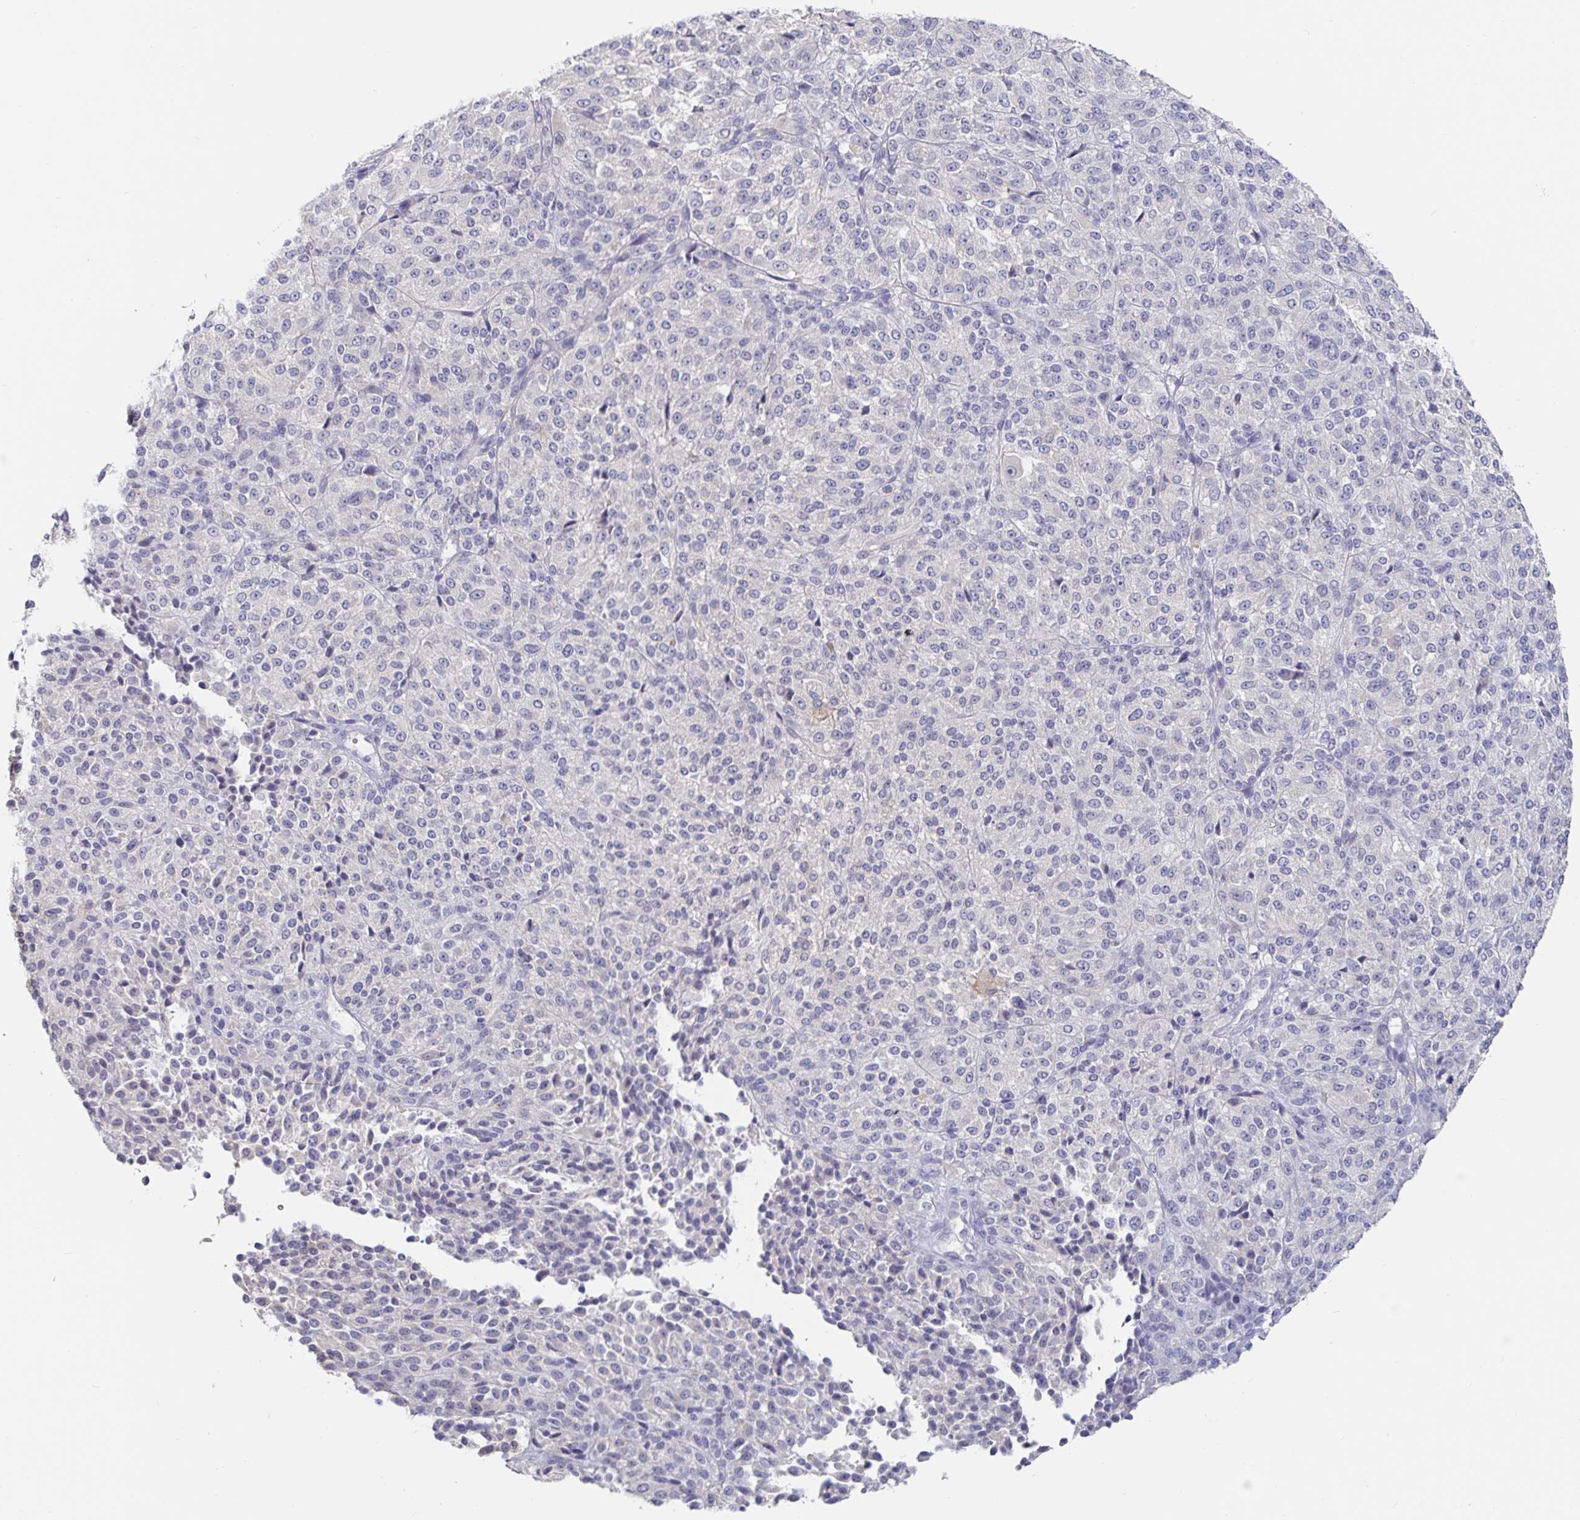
{"staining": {"intensity": "negative", "quantity": "none", "location": "none"}, "tissue": "melanoma", "cell_type": "Tumor cells", "image_type": "cancer", "snomed": [{"axis": "morphology", "description": "Malignant melanoma, Metastatic site"}, {"axis": "topography", "description": "Brain"}], "caption": "Immunohistochemistry (IHC) photomicrograph of human melanoma stained for a protein (brown), which exhibits no staining in tumor cells.", "gene": "SPPL3", "patient": {"sex": "female", "age": 56}}